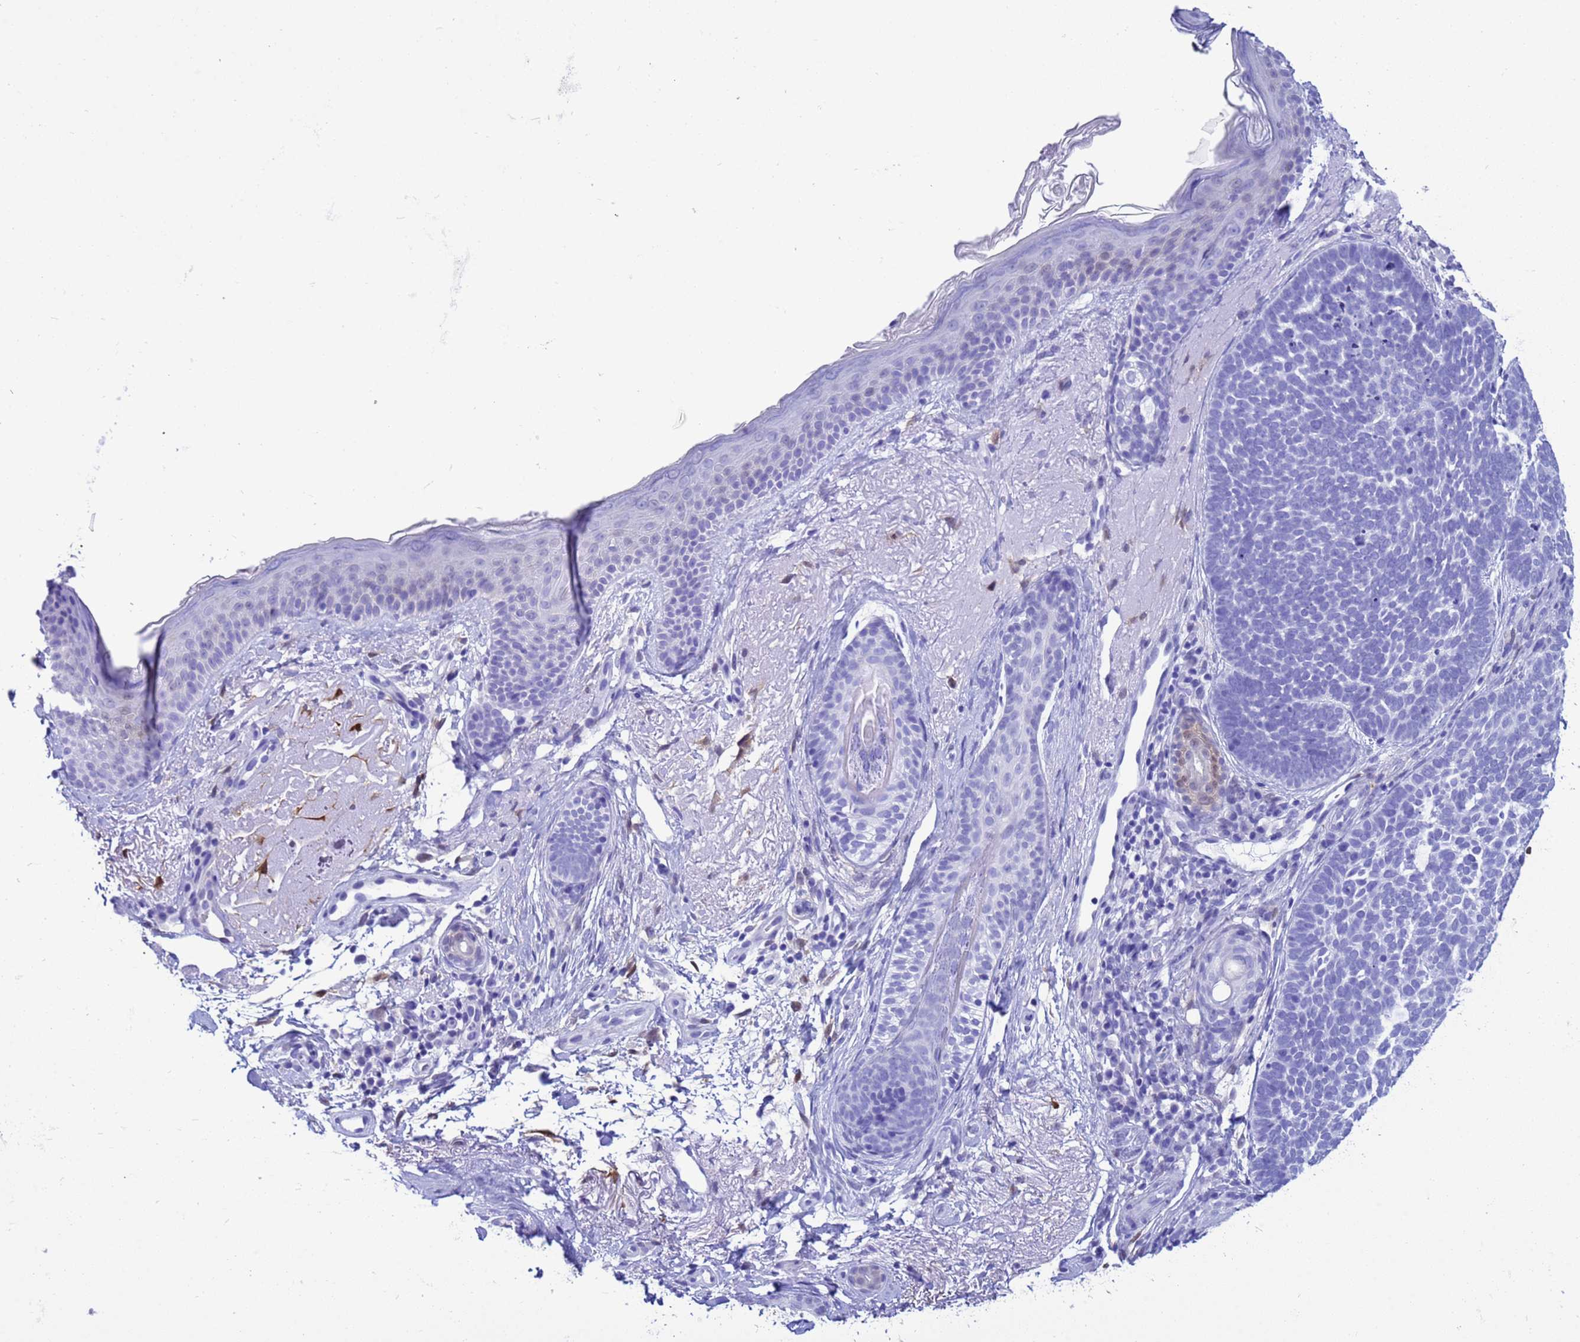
{"staining": {"intensity": "negative", "quantity": "none", "location": "none"}, "tissue": "skin cancer", "cell_type": "Tumor cells", "image_type": "cancer", "snomed": [{"axis": "morphology", "description": "Basal cell carcinoma"}, {"axis": "topography", "description": "Skin"}], "caption": "Tumor cells show no significant expression in skin basal cell carcinoma.", "gene": "AKR1C2", "patient": {"sex": "female", "age": 77}}